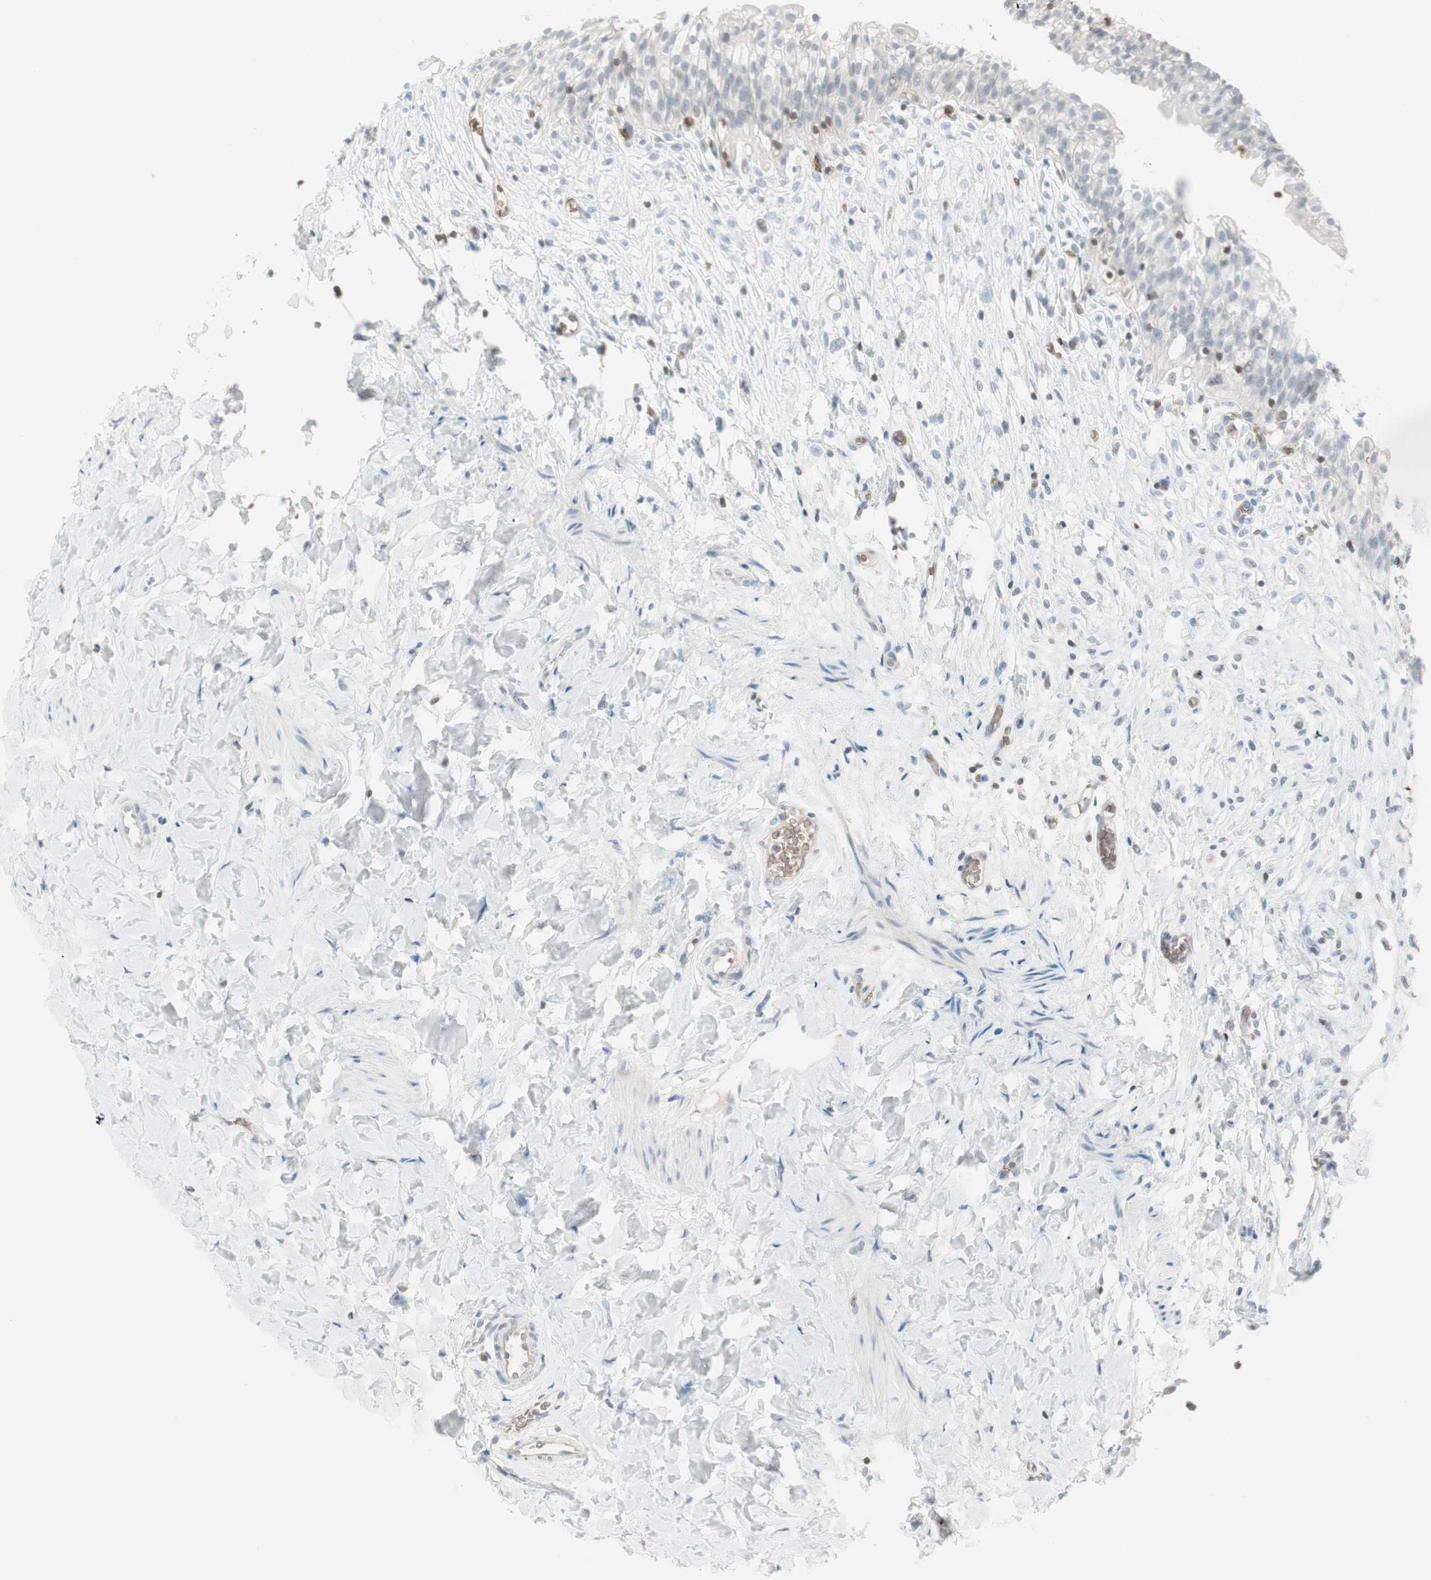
{"staining": {"intensity": "negative", "quantity": "none", "location": "none"}, "tissue": "urinary bladder", "cell_type": "Urothelial cells", "image_type": "normal", "snomed": [{"axis": "morphology", "description": "Normal tissue, NOS"}, {"axis": "morphology", "description": "Inflammation, NOS"}, {"axis": "topography", "description": "Urinary bladder"}], "caption": "IHC of unremarkable human urinary bladder reveals no positivity in urothelial cells.", "gene": "MAP4K1", "patient": {"sex": "female", "age": 80}}